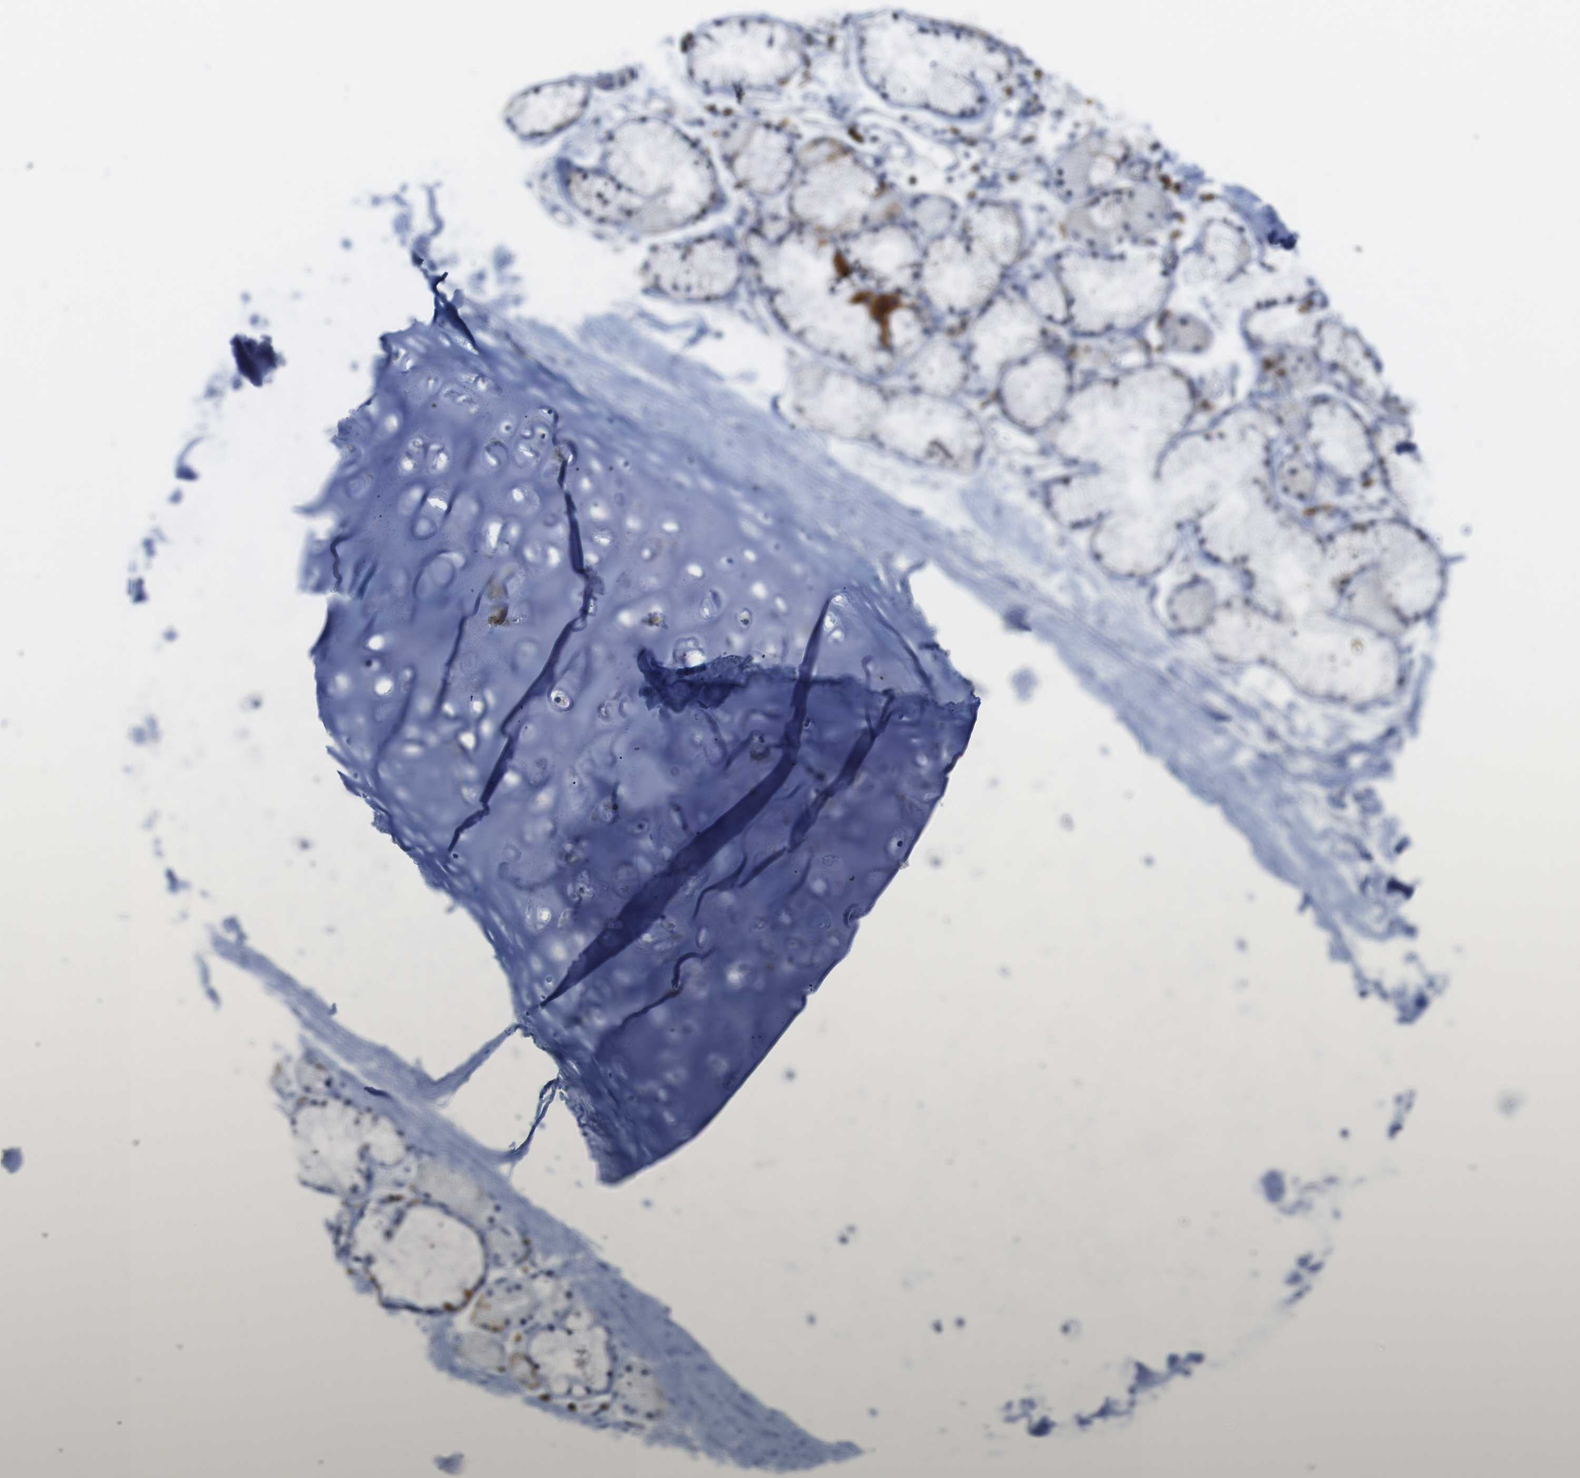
{"staining": {"intensity": "negative", "quantity": "none", "location": "none"}, "tissue": "adipose tissue", "cell_type": "Adipocytes", "image_type": "normal", "snomed": [{"axis": "morphology", "description": "Normal tissue, NOS"}, {"axis": "topography", "description": "Bronchus"}], "caption": "This is an immunohistochemistry (IHC) histopathology image of benign adipose tissue. There is no staining in adipocytes.", "gene": "LRRC55", "patient": {"sex": "female", "age": 73}}